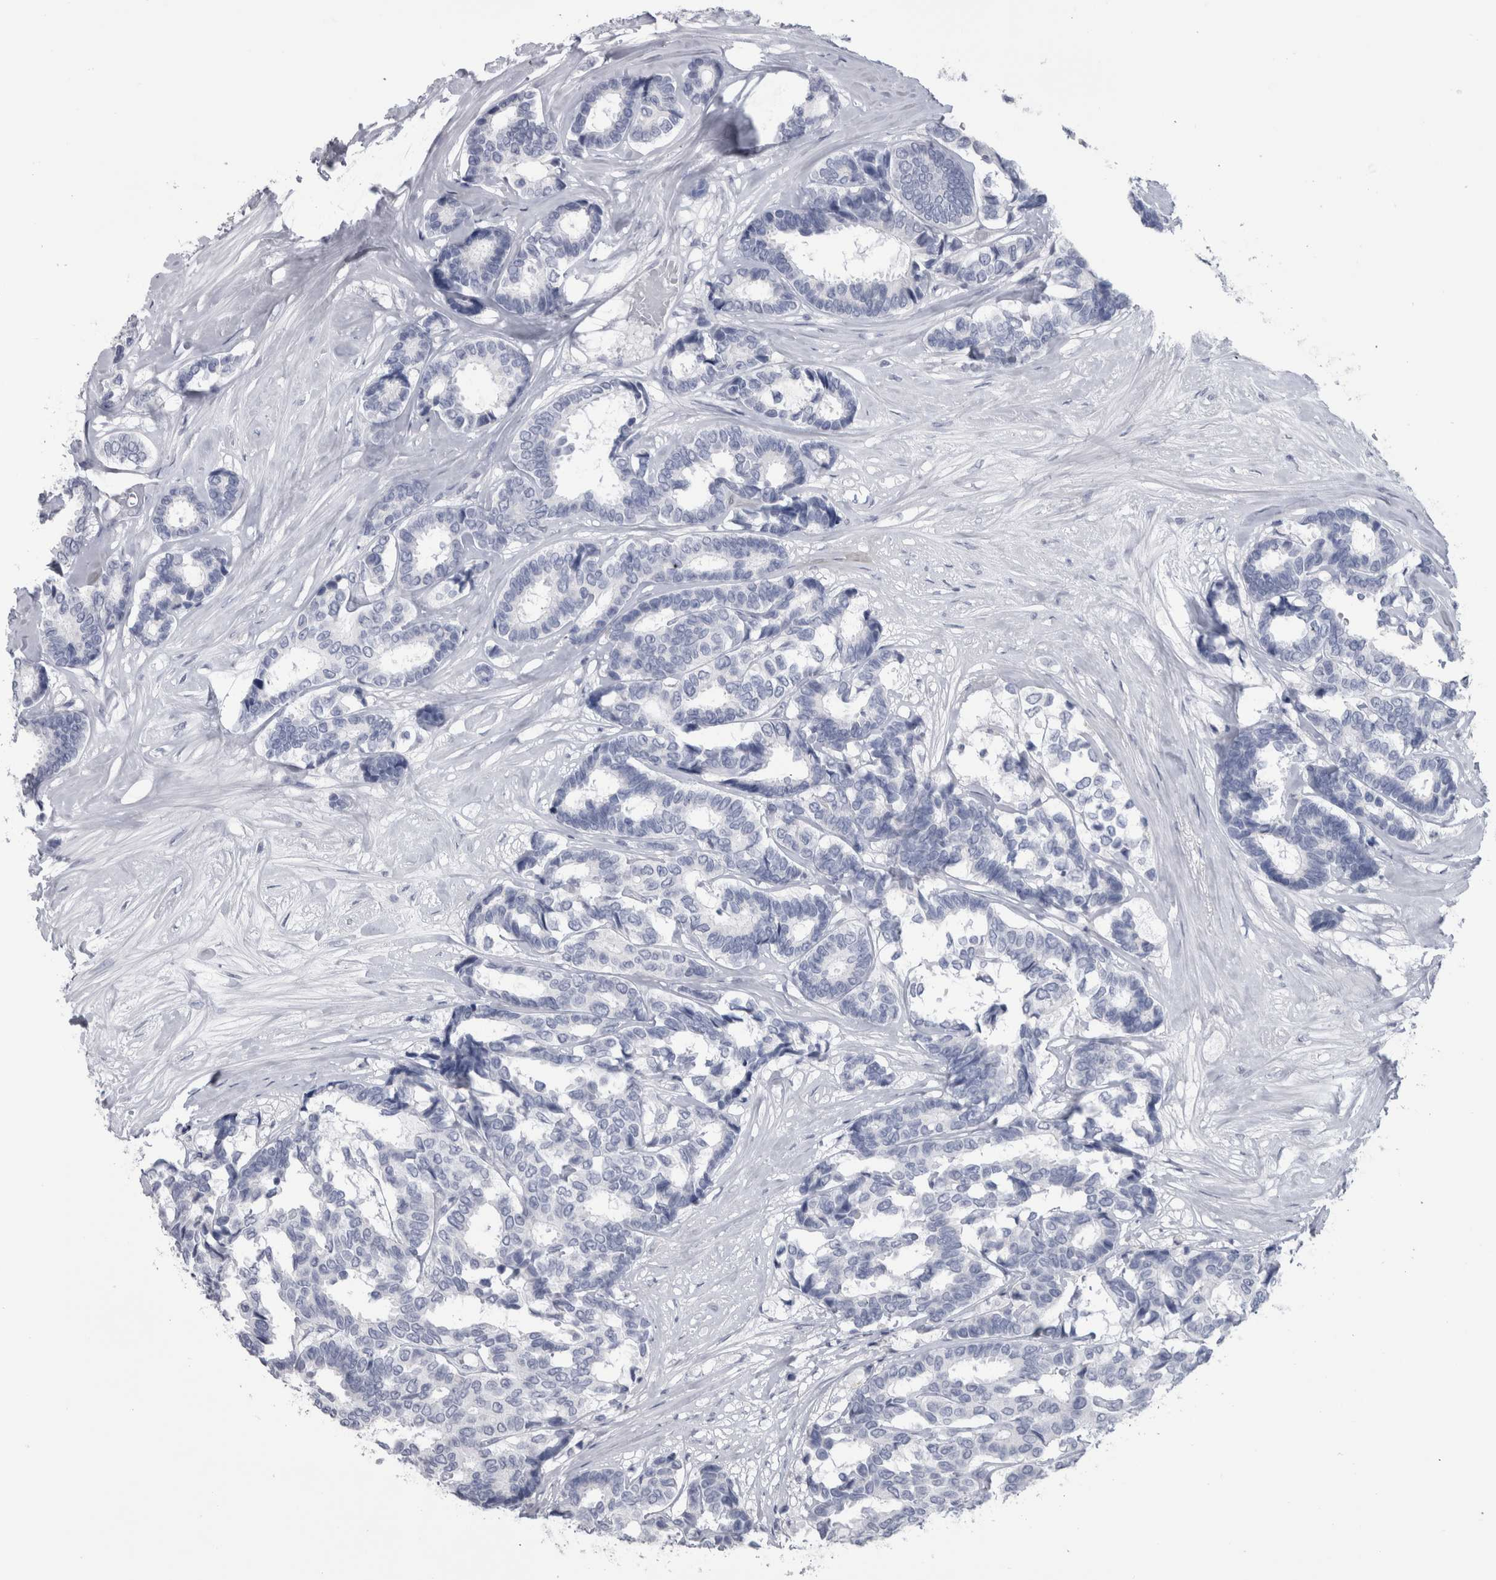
{"staining": {"intensity": "negative", "quantity": "none", "location": "none"}, "tissue": "breast cancer", "cell_type": "Tumor cells", "image_type": "cancer", "snomed": [{"axis": "morphology", "description": "Duct carcinoma"}, {"axis": "topography", "description": "Breast"}], "caption": "Immunohistochemistry (IHC) micrograph of human intraductal carcinoma (breast) stained for a protein (brown), which shows no expression in tumor cells.", "gene": "PTH", "patient": {"sex": "female", "age": 87}}